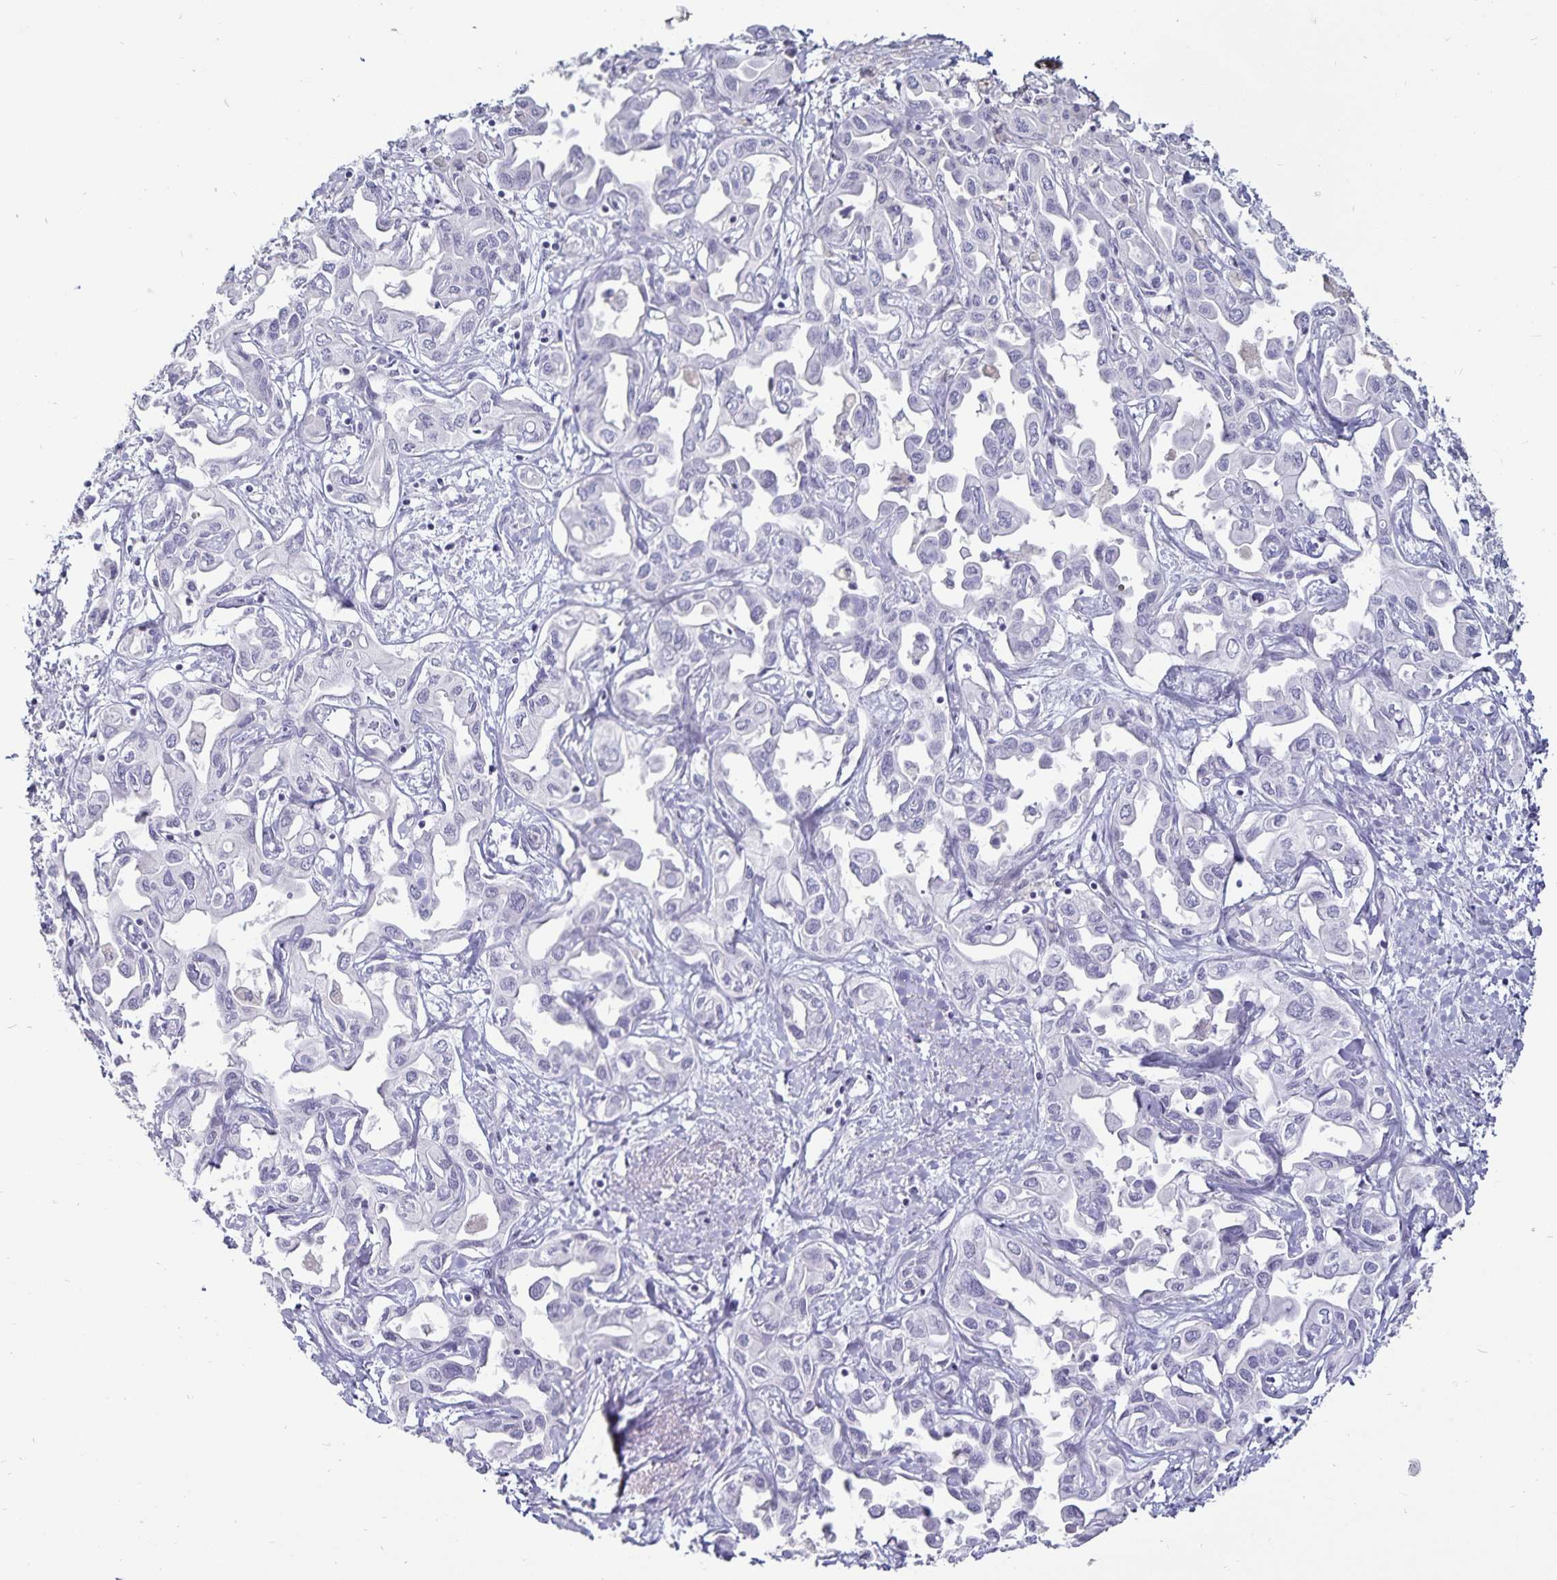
{"staining": {"intensity": "negative", "quantity": "none", "location": "none"}, "tissue": "liver cancer", "cell_type": "Tumor cells", "image_type": "cancer", "snomed": [{"axis": "morphology", "description": "Cholangiocarcinoma"}, {"axis": "topography", "description": "Liver"}], "caption": "Human liver cancer stained for a protein using immunohistochemistry (IHC) exhibits no expression in tumor cells.", "gene": "DEFA6", "patient": {"sex": "female", "age": 64}}